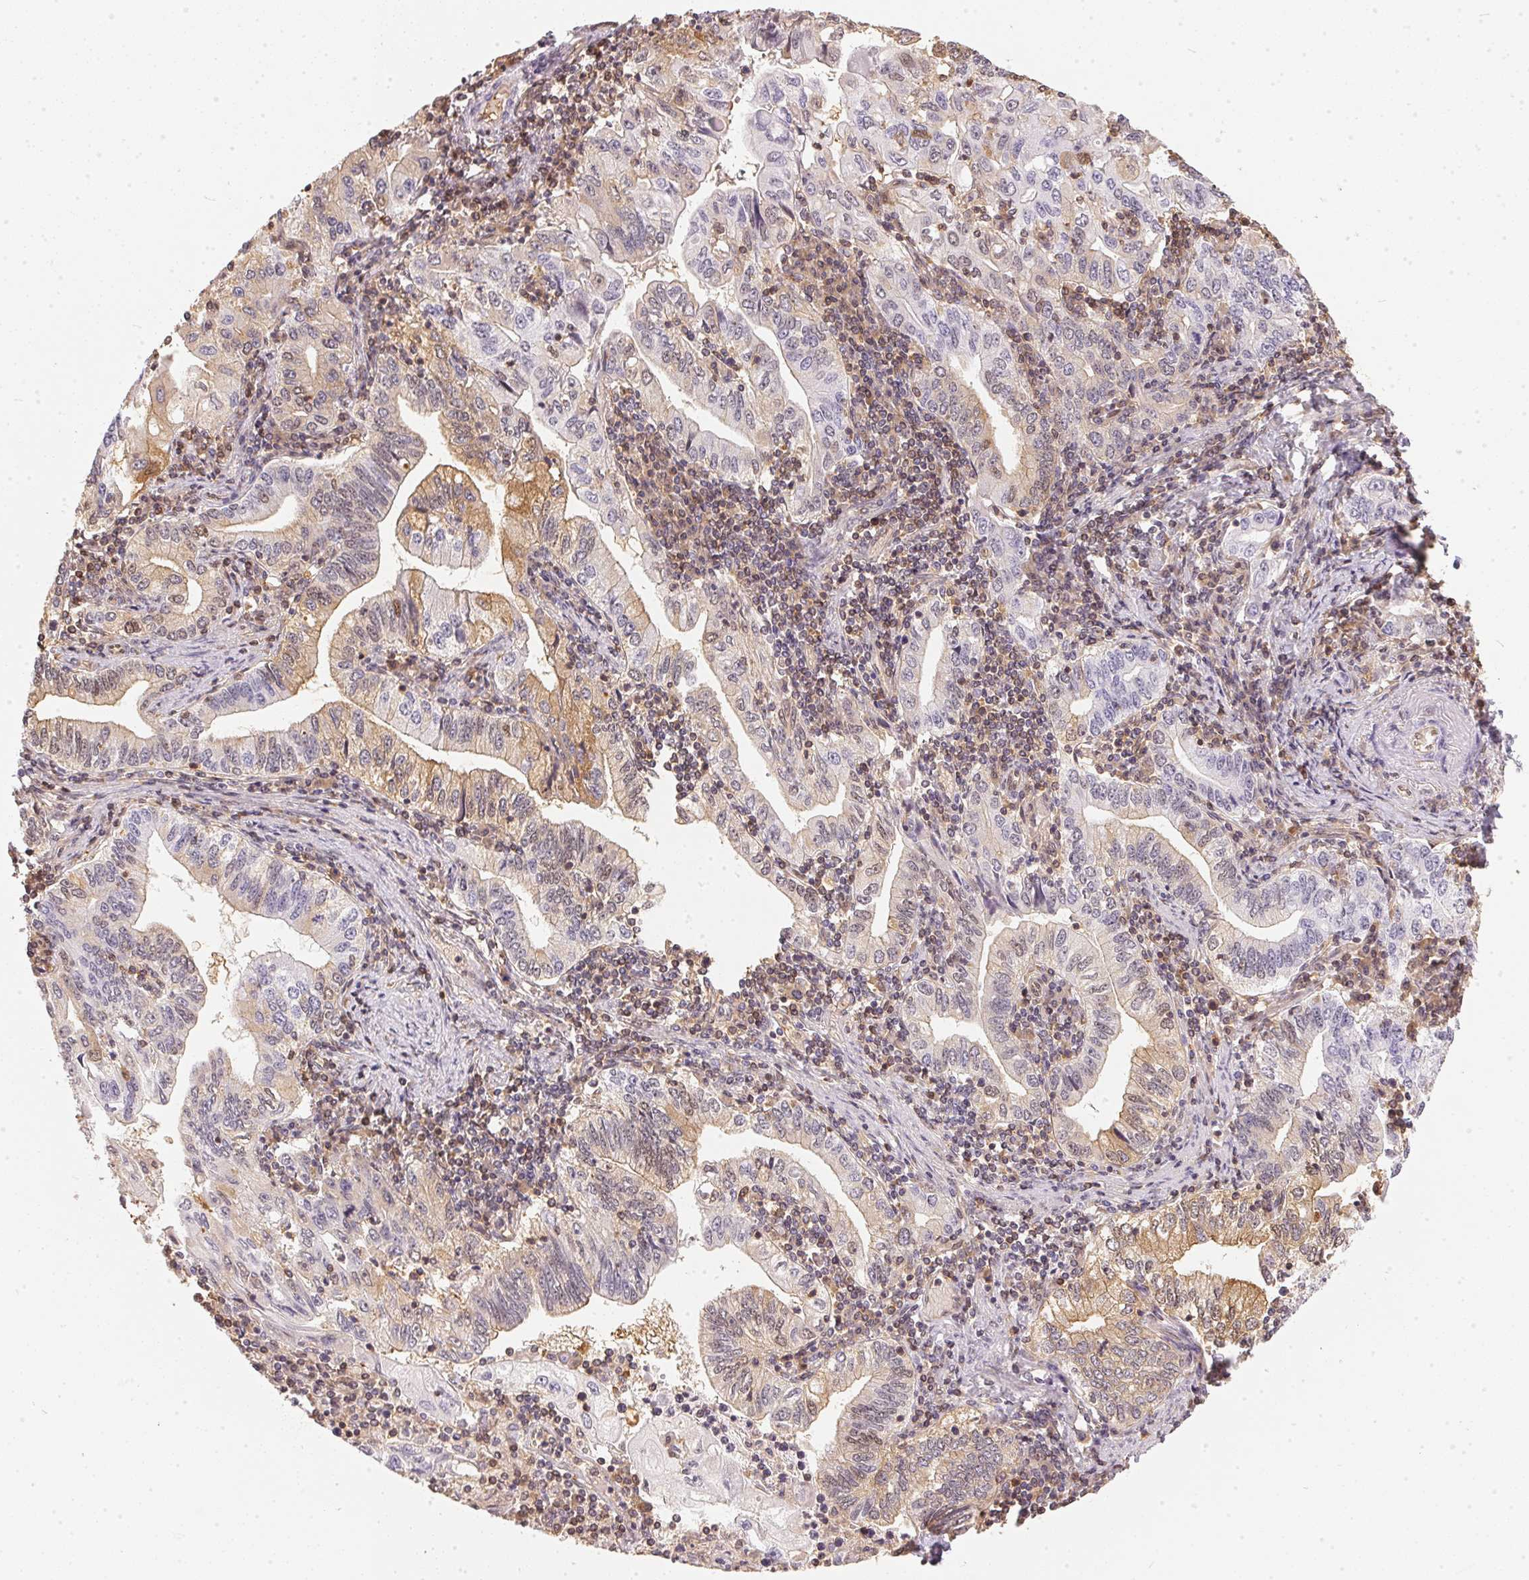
{"staining": {"intensity": "weak", "quantity": "<25%", "location": "cytoplasmic/membranous"}, "tissue": "stomach cancer", "cell_type": "Tumor cells", "image_type": "cancer", "snomed": [{"axis": "morphology", "description": "Adenocarcinoma, NOS"}, {"axis": "topography", "description": "Stomach, lower"}], "caption": "Tumor cells show no significant protein positivity in stomach cancer (adenocarcinoma). (Stains: DAB (3,3'-diaminobenzidine) immunohistochemistry (IHC) with hematoxylin counter stain, Microscopy: brightfield microscopy at high magnification).", "gene": "BLMH", "patient": {"sex": "female", "age": 72}}